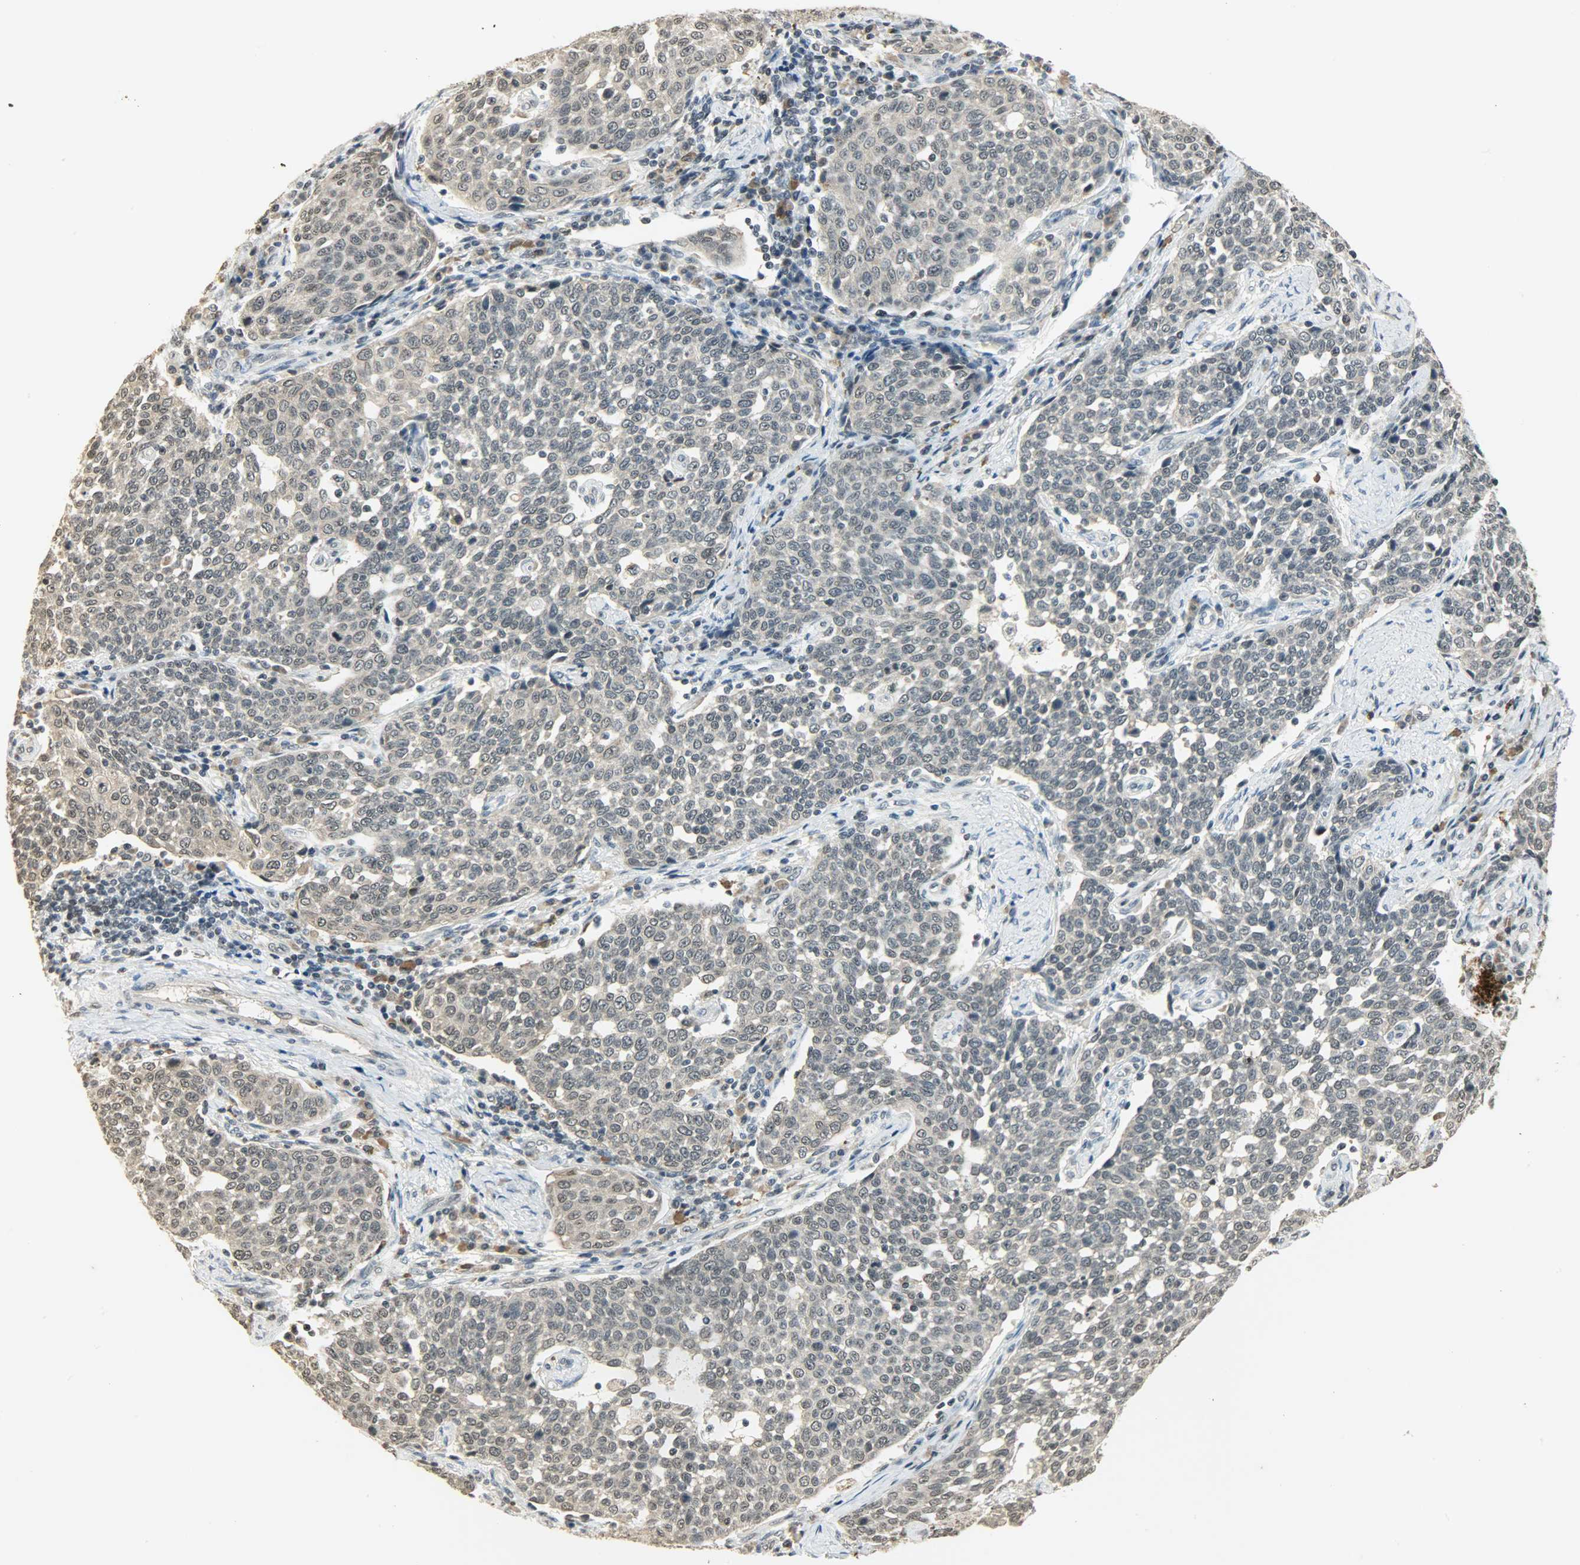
{"staining": {"intensity": "weak", "quantity": "<25%", "location": "cytoplasmic/membranous"}, "tissue": "cervical cancer", "cell_type": "Tumor cells", "image_type": "cancer", "snomed": [{"axis": "morphology", "description": "Squamous cell carcinoma, NOS"}, {"axis": "topography", "description": "Cervix"}], "caption": "Cervical cancer (squamous cell carcinoma) was stained to show a protein in brown. There is no significant staining in tumor cells.", "gene": "SMARCA5", "patient": {"sex": "female", "age": 34}}